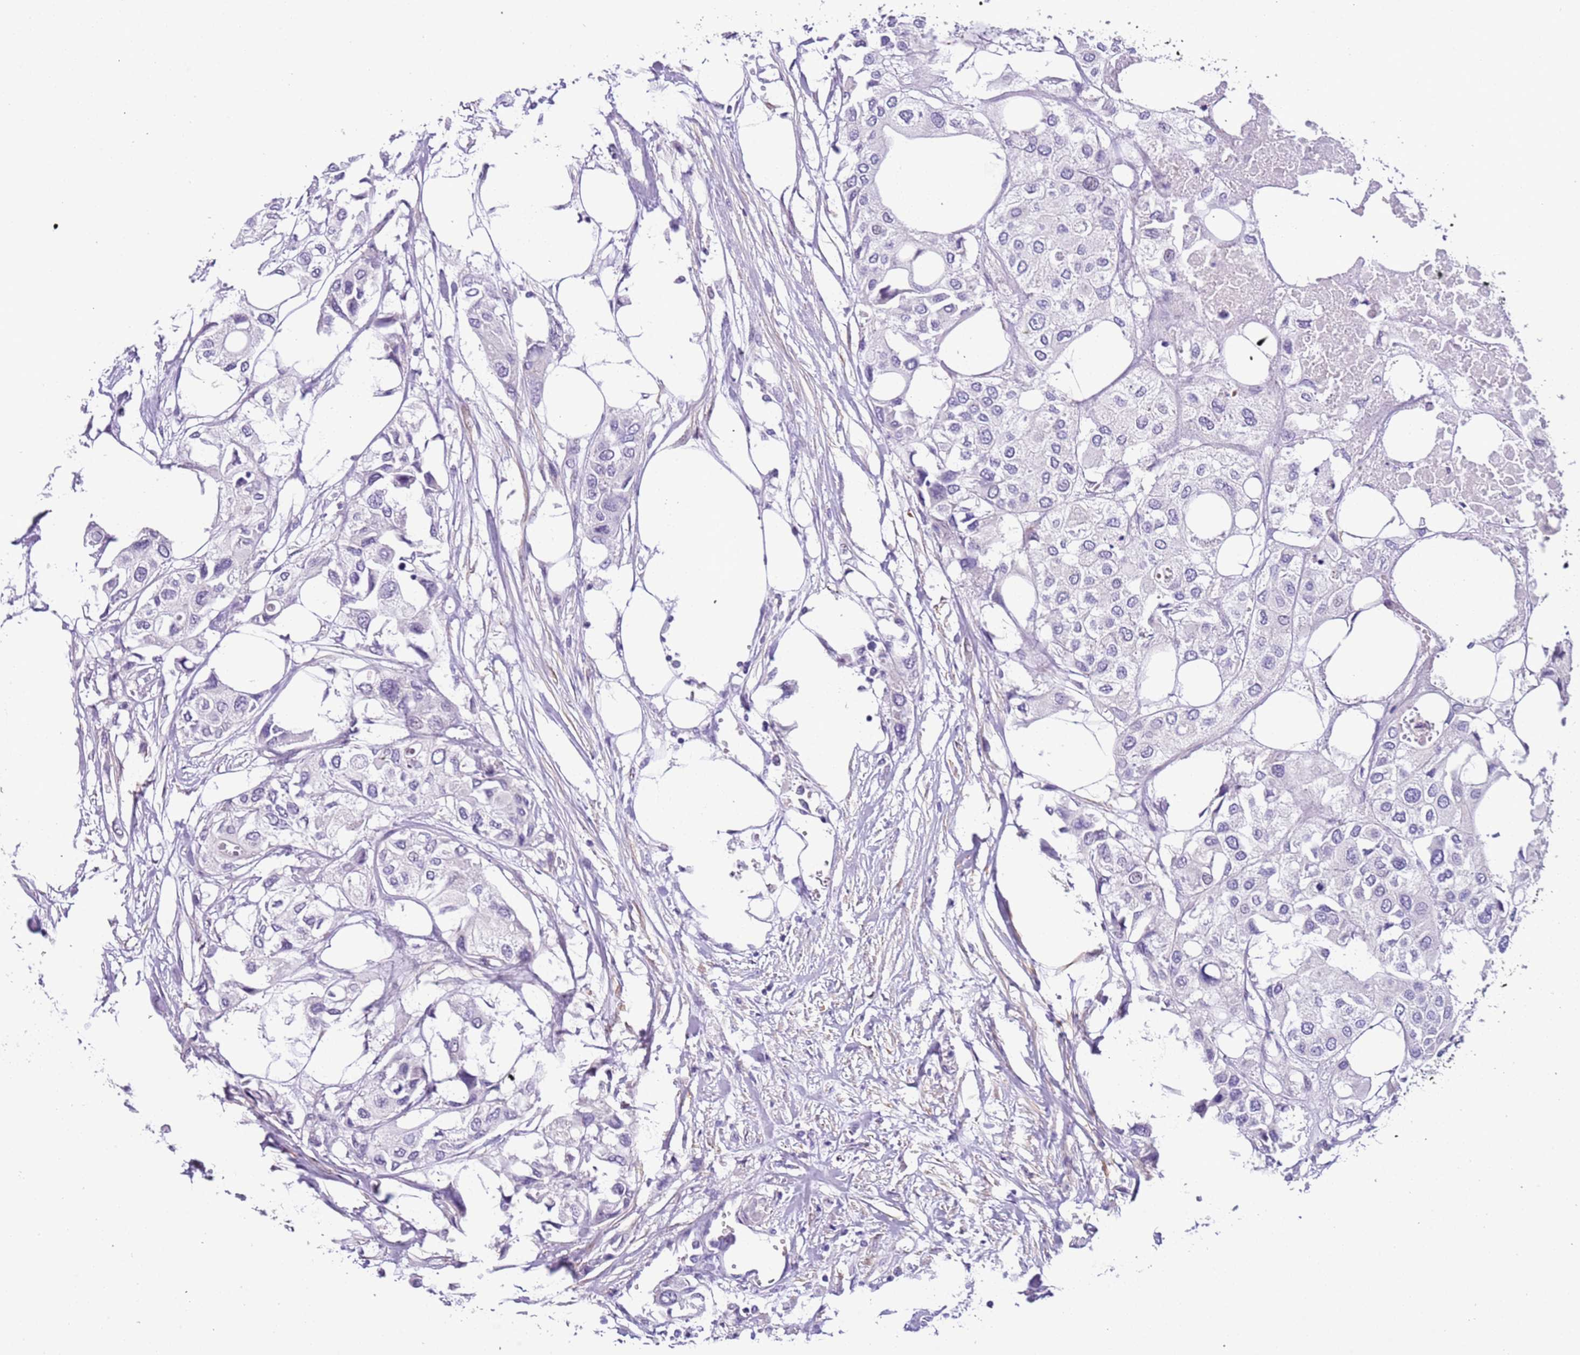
{"staining": {"intensity": "negative", "quantity": "none", "location": "none"}, "tissue": "urothelial cancer", "cell_type": "Tumor cells", "image_type": "cancer", "snomed": [{"axis": "morphology", "description": "Urothelial carcinoma, High grade"}, {"axis": "topography", "description": "Urinary bladder"}], "caption": "Immunohistochemical staining of urothelial cancer exhibits no significant staining in tumor cells.", "gene": "PLEKHH1", "patient": {"sex": "male", "age": 64}}